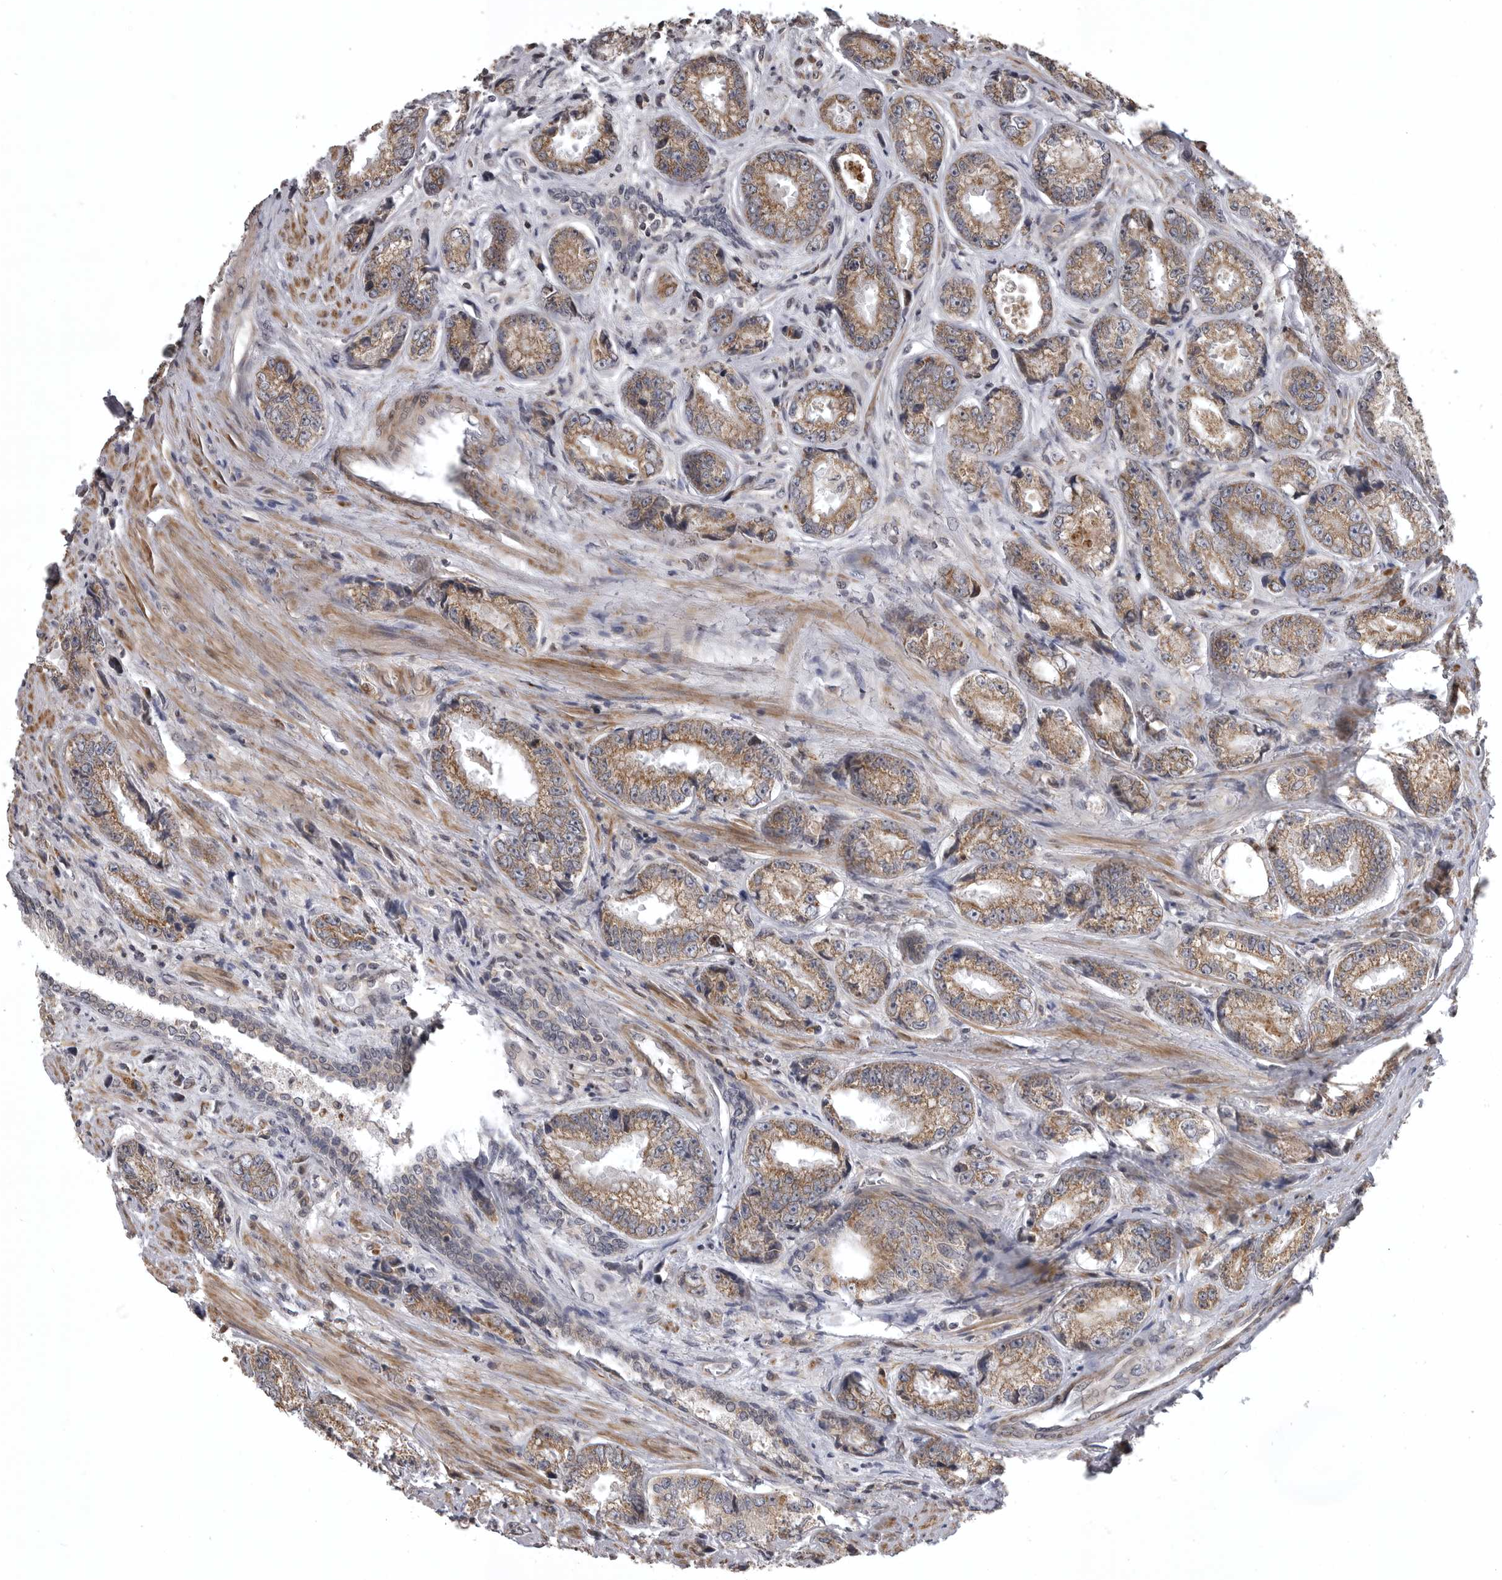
{"staining": {"intensity": "moderate", "quantity": ">75%", "location": "cytoplasmic/membranous"}, "tissue": "prostate cancer", "cell_type": "Tumor cells", "image_type": "cancer", "snomed": [{"axis": "morphology", "description": "Adenocarcinoma, High grade"}, {"axis": "topography", "description": "Prostate"}], "caption": "Protein staining of prostate cancer (adenocarcinoma (high-grade)) tissue demonstrates moderate cytoplasmic/membranous positivity in about >75% of tumor cells. (IHC, brightfield microscopy, high magnification).", "gene": "ZNRF1", "patient": {"sex": "male", "age": 61}}